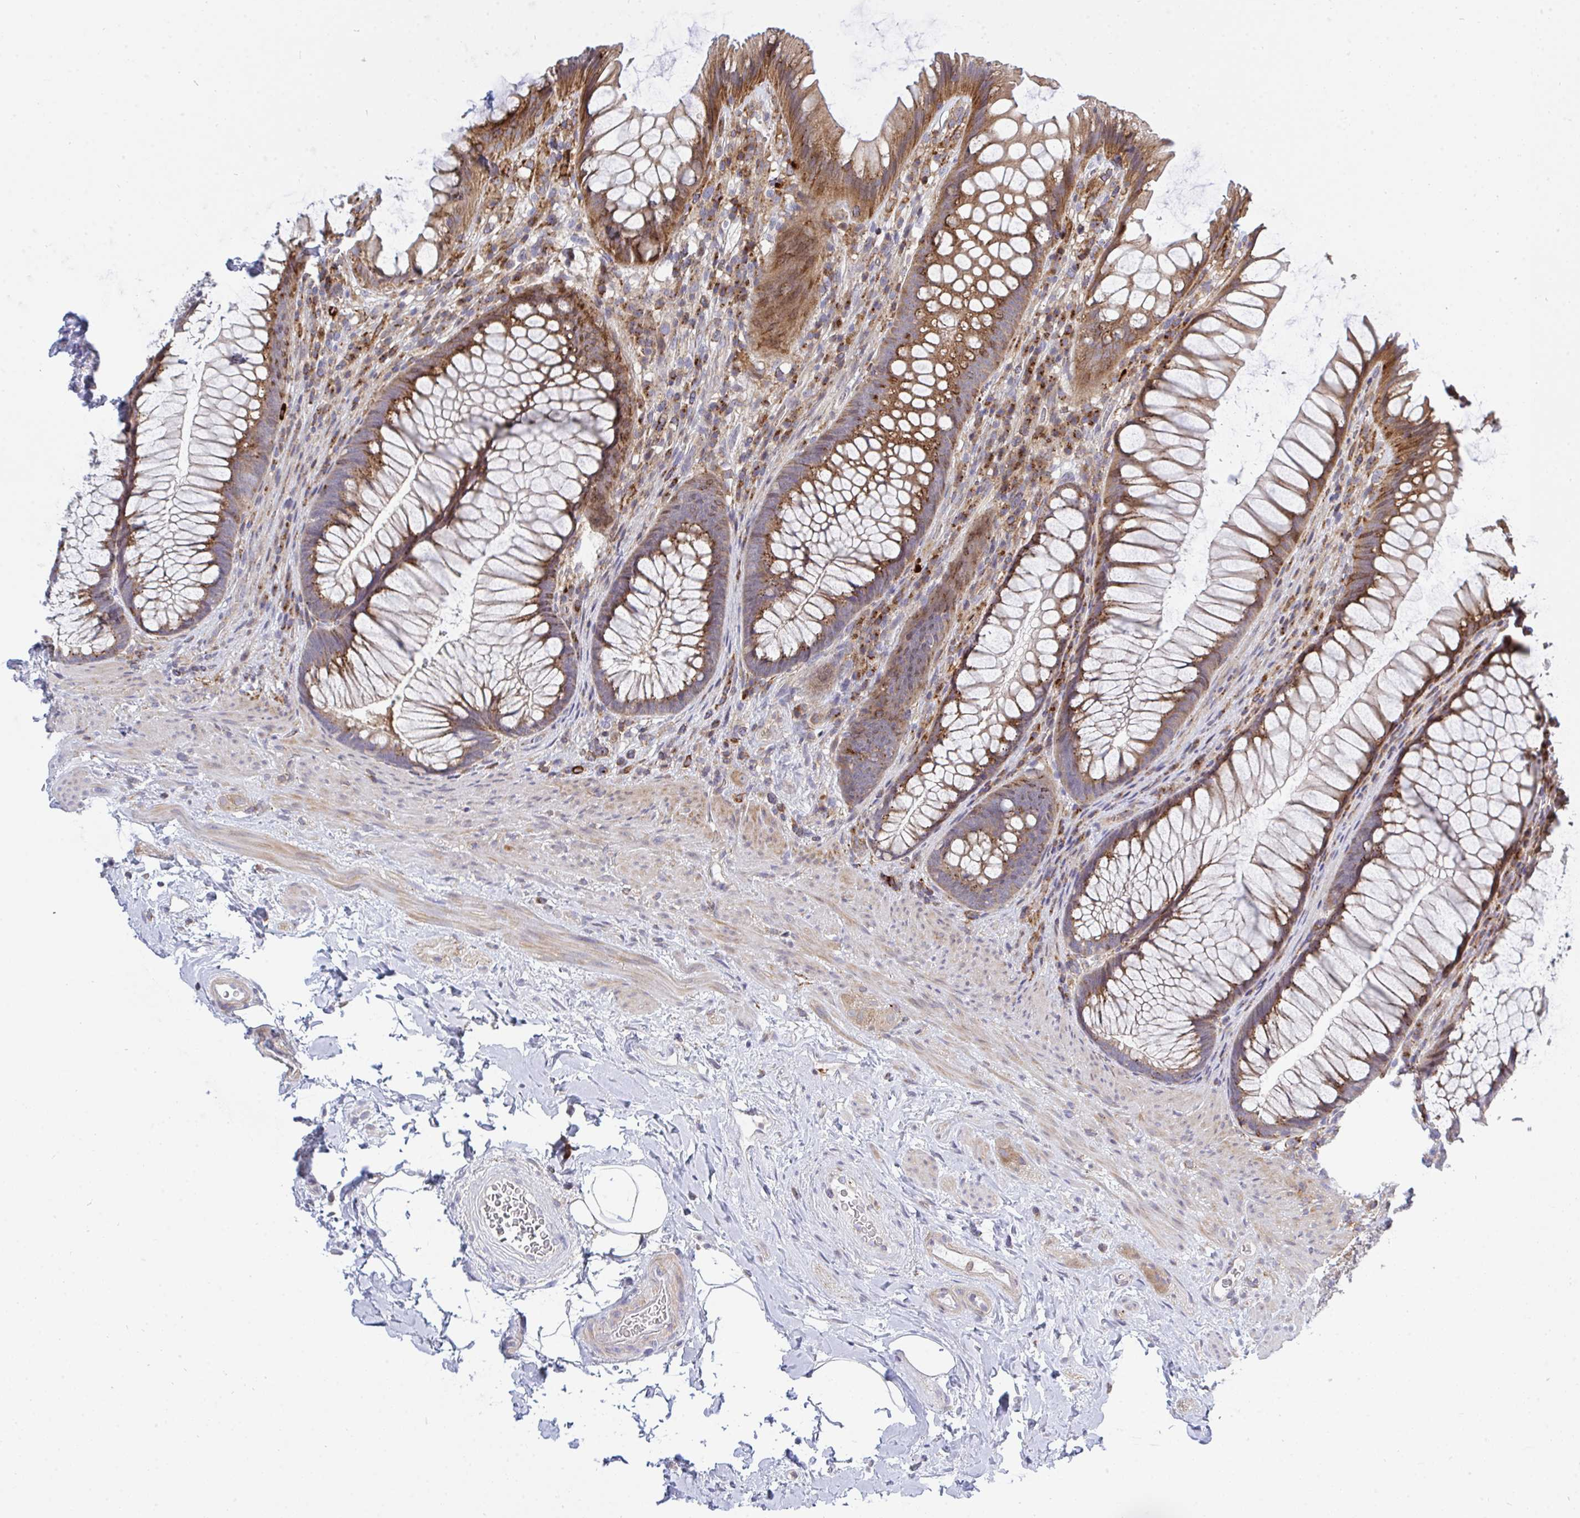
{"staining": {"intensity": "moderate", "quantity": ">75%", "location": "cytoplasmic/membranous"}, "tissue": "rectum", "cell_type": "Glandular cells", "image_type": "normal", "snomed": [{"axis": "morphology", "description": "Normal tissue, NOS"}, {"axis": "topography", "description": "Rectum"}], "caption": "Glandular cells exhibit medium levels of moderate cytoplasmic/membranous staining in approximately >75% of cells in benign human rectum. Immunohistochemistry stains the protein of interest in brown and the nuclei are stained blue.", "gene": "FRMD3", "patient": {"sex": "male", "age": 53}}